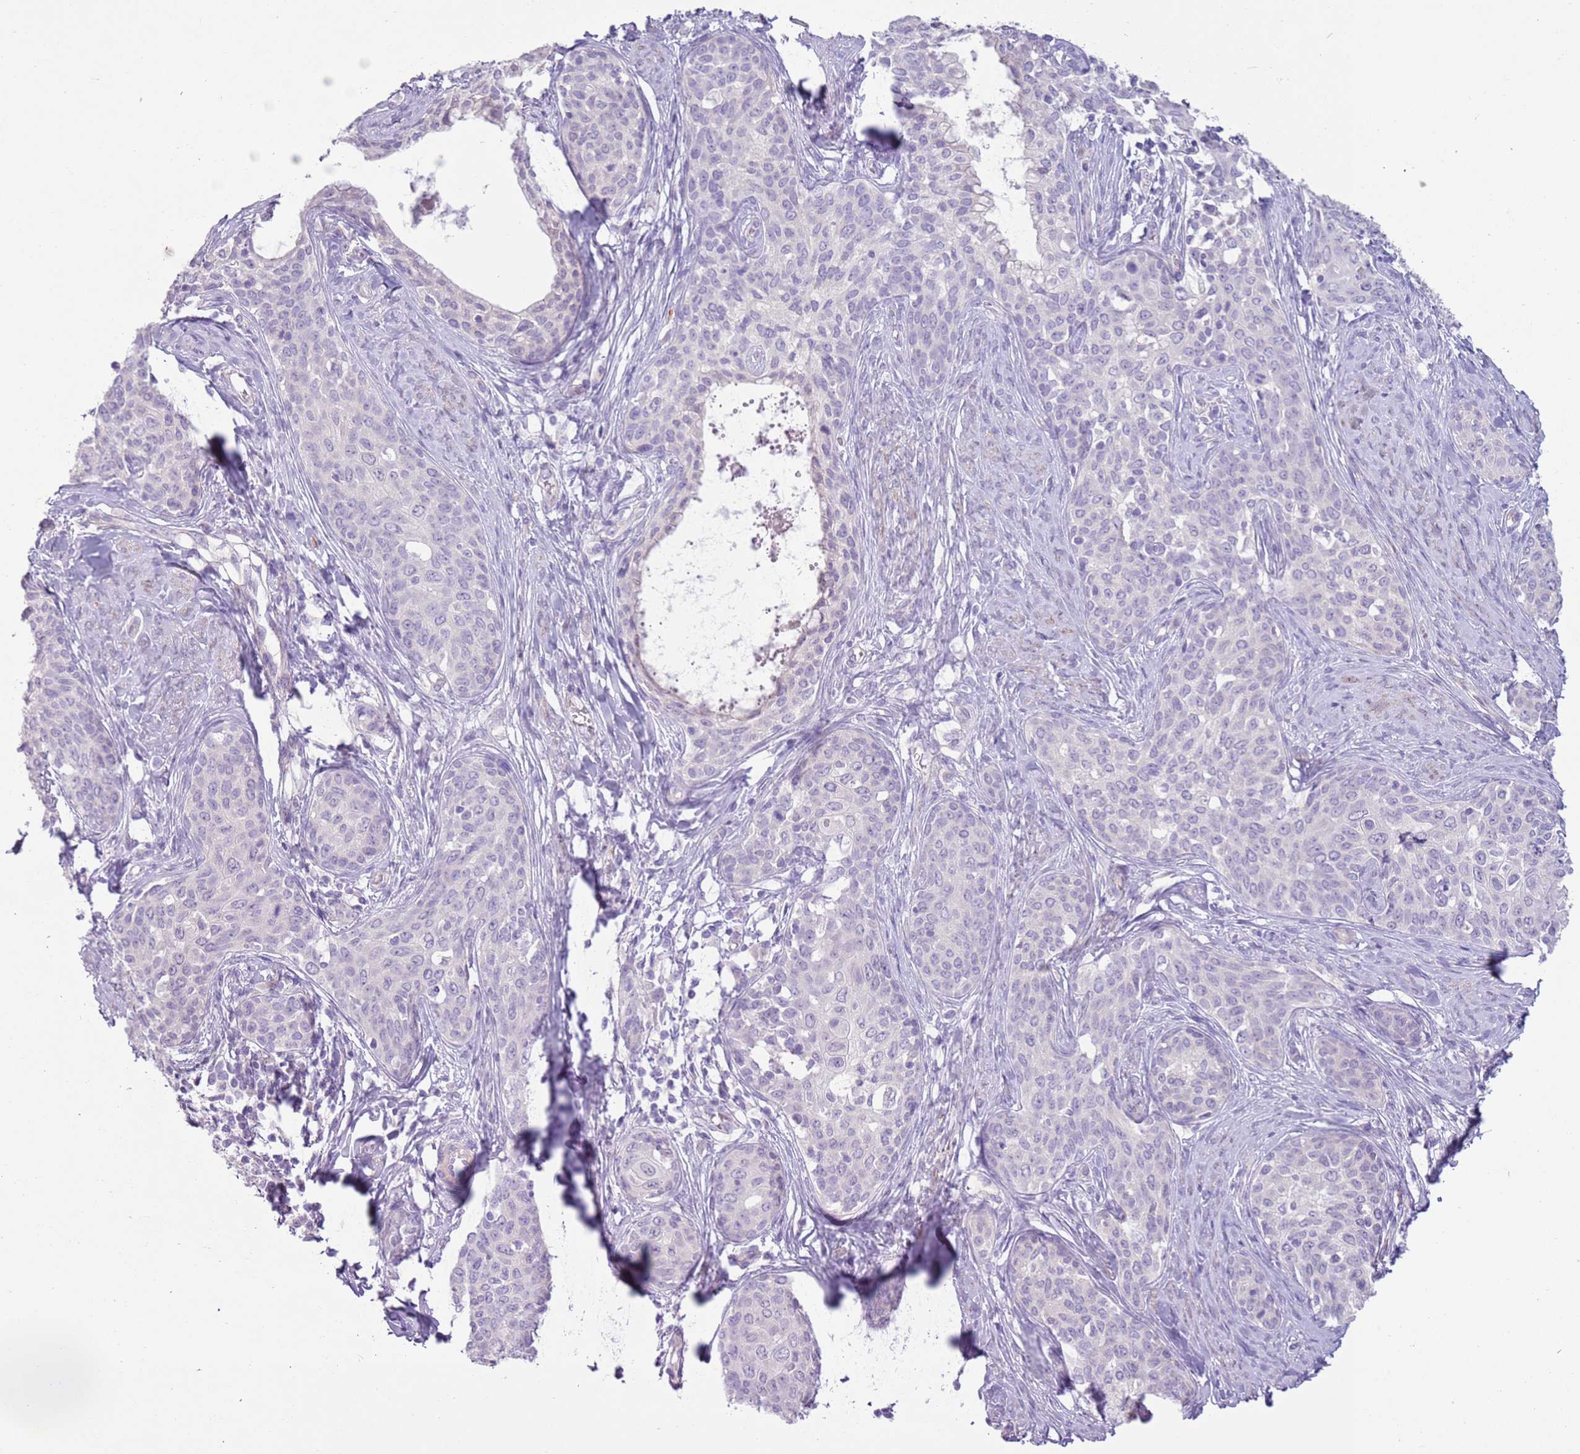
{"staining": {"intensity": "negative", "quantity": "none", "location": "none"}, "tissue": "cervical cancer", "cell_type": "Tumor cells", "image_type": "cancer", "snomed": [{"axis": "morphology", "description": "Squamous cell carcinoma, NOS"}, {"axis": "morphology", "description": "Adenocarcinoma, NOS"}, {"axis": "topography", "description": "Cervix"}], "caption": "IHC photomicrograph of neoplastic tissue: adenocarcinoma (cervical) stained with DAB reveals no significant protein positivity in tumor cells.", "gene": "ZNF239", "patient": {"sex": "female", "age": 52}}